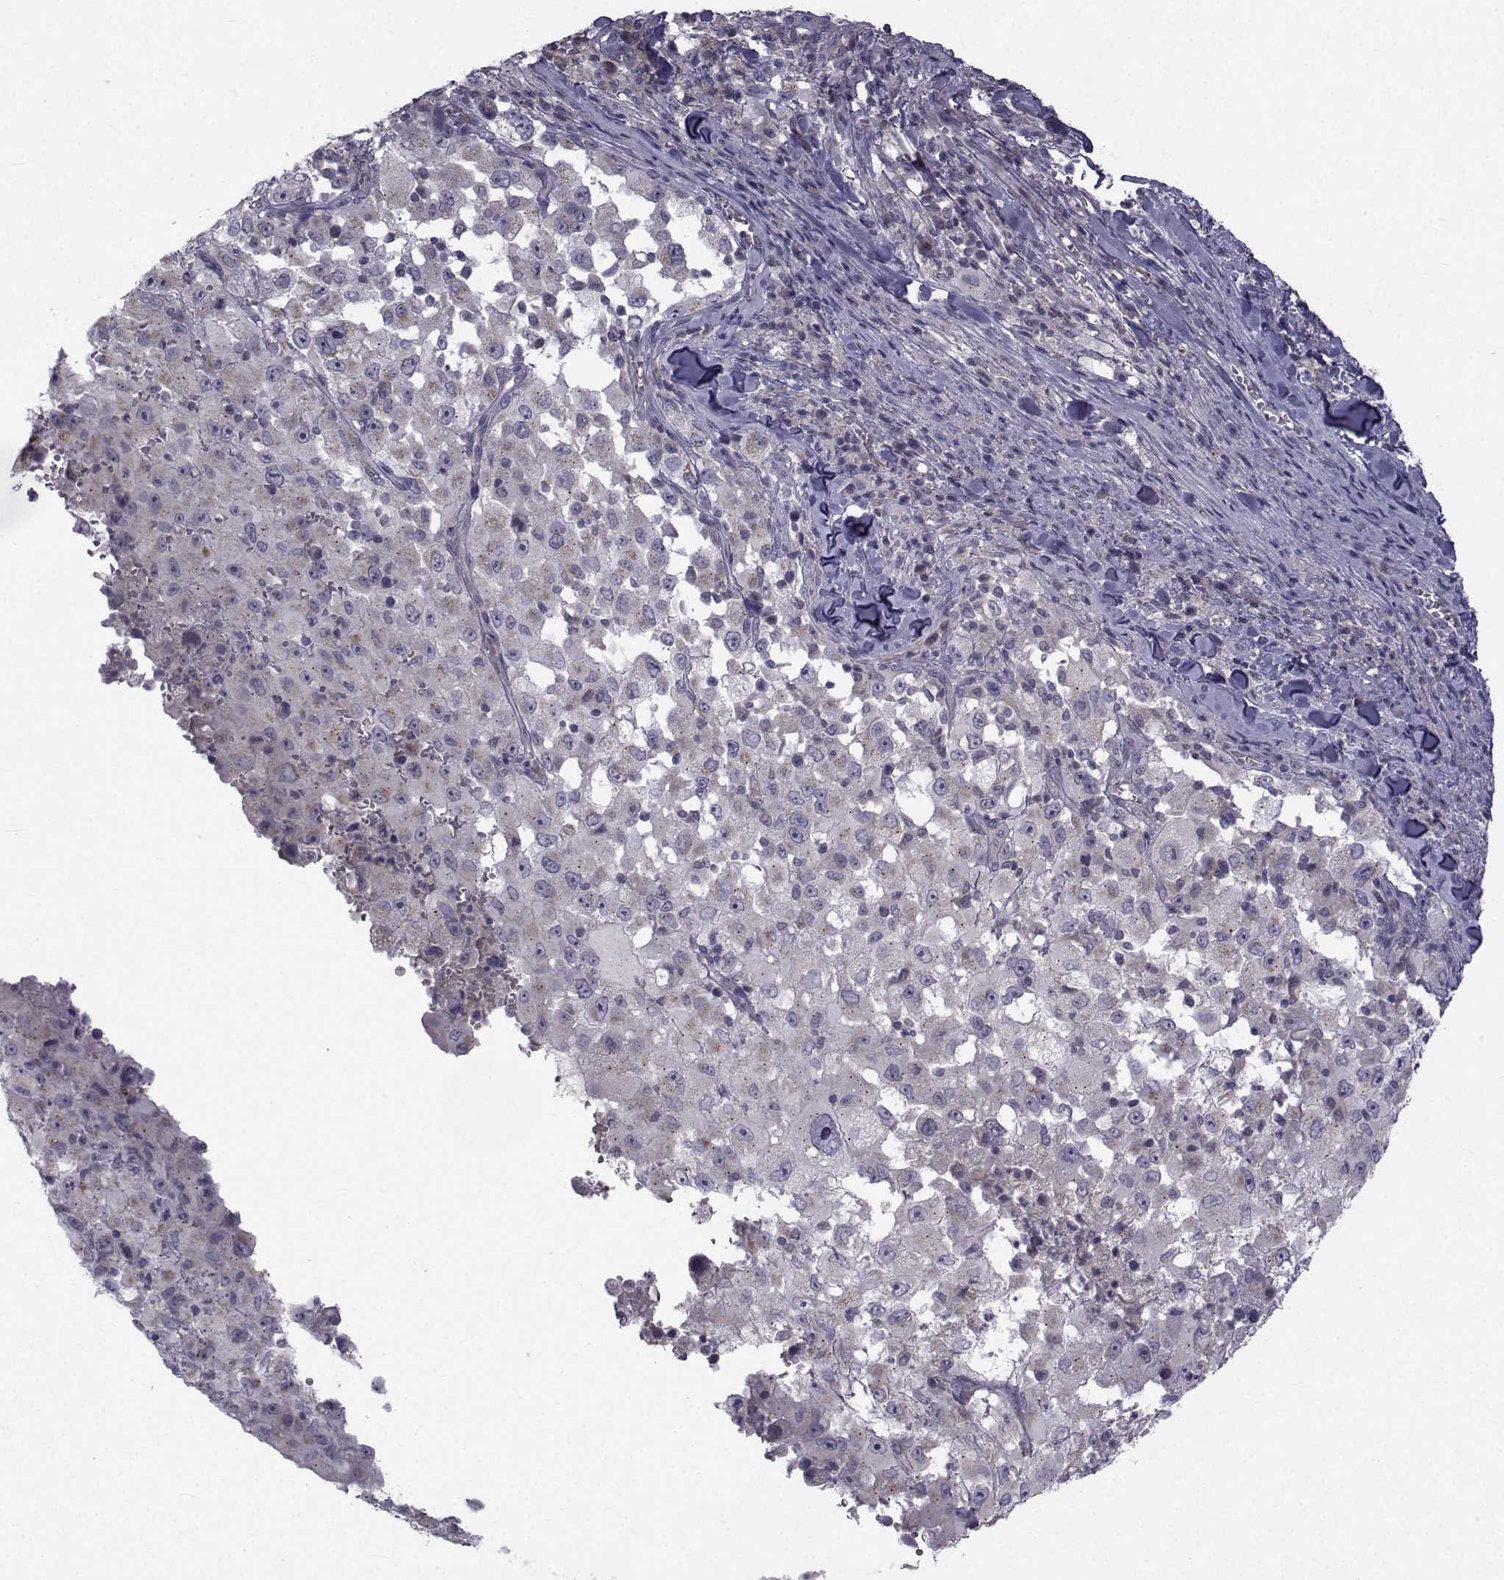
{"staining": {"intensity": "negative", "quantity": "none", "location": "none"}, "tissue": "melanoma", "cell_type": "Tumor cells", "image_type": "cancer", "snomed": [{"axis": "morphology", "description": "Malignant melanoma, Metastatic site"}, {"axis": "topography", "description": "Soft tissue"}], "caption": "Photomicrograph shows no significant protein positivity in tumor cells of malignant melanoma (metastatic site). (DAB (3,3'-diaminobenzidine) immunohistochemistry (IHC) with hematoxylin counter stain).", "gene": "ANGPT1", "patient": {"sex": "male", "age": 50}}